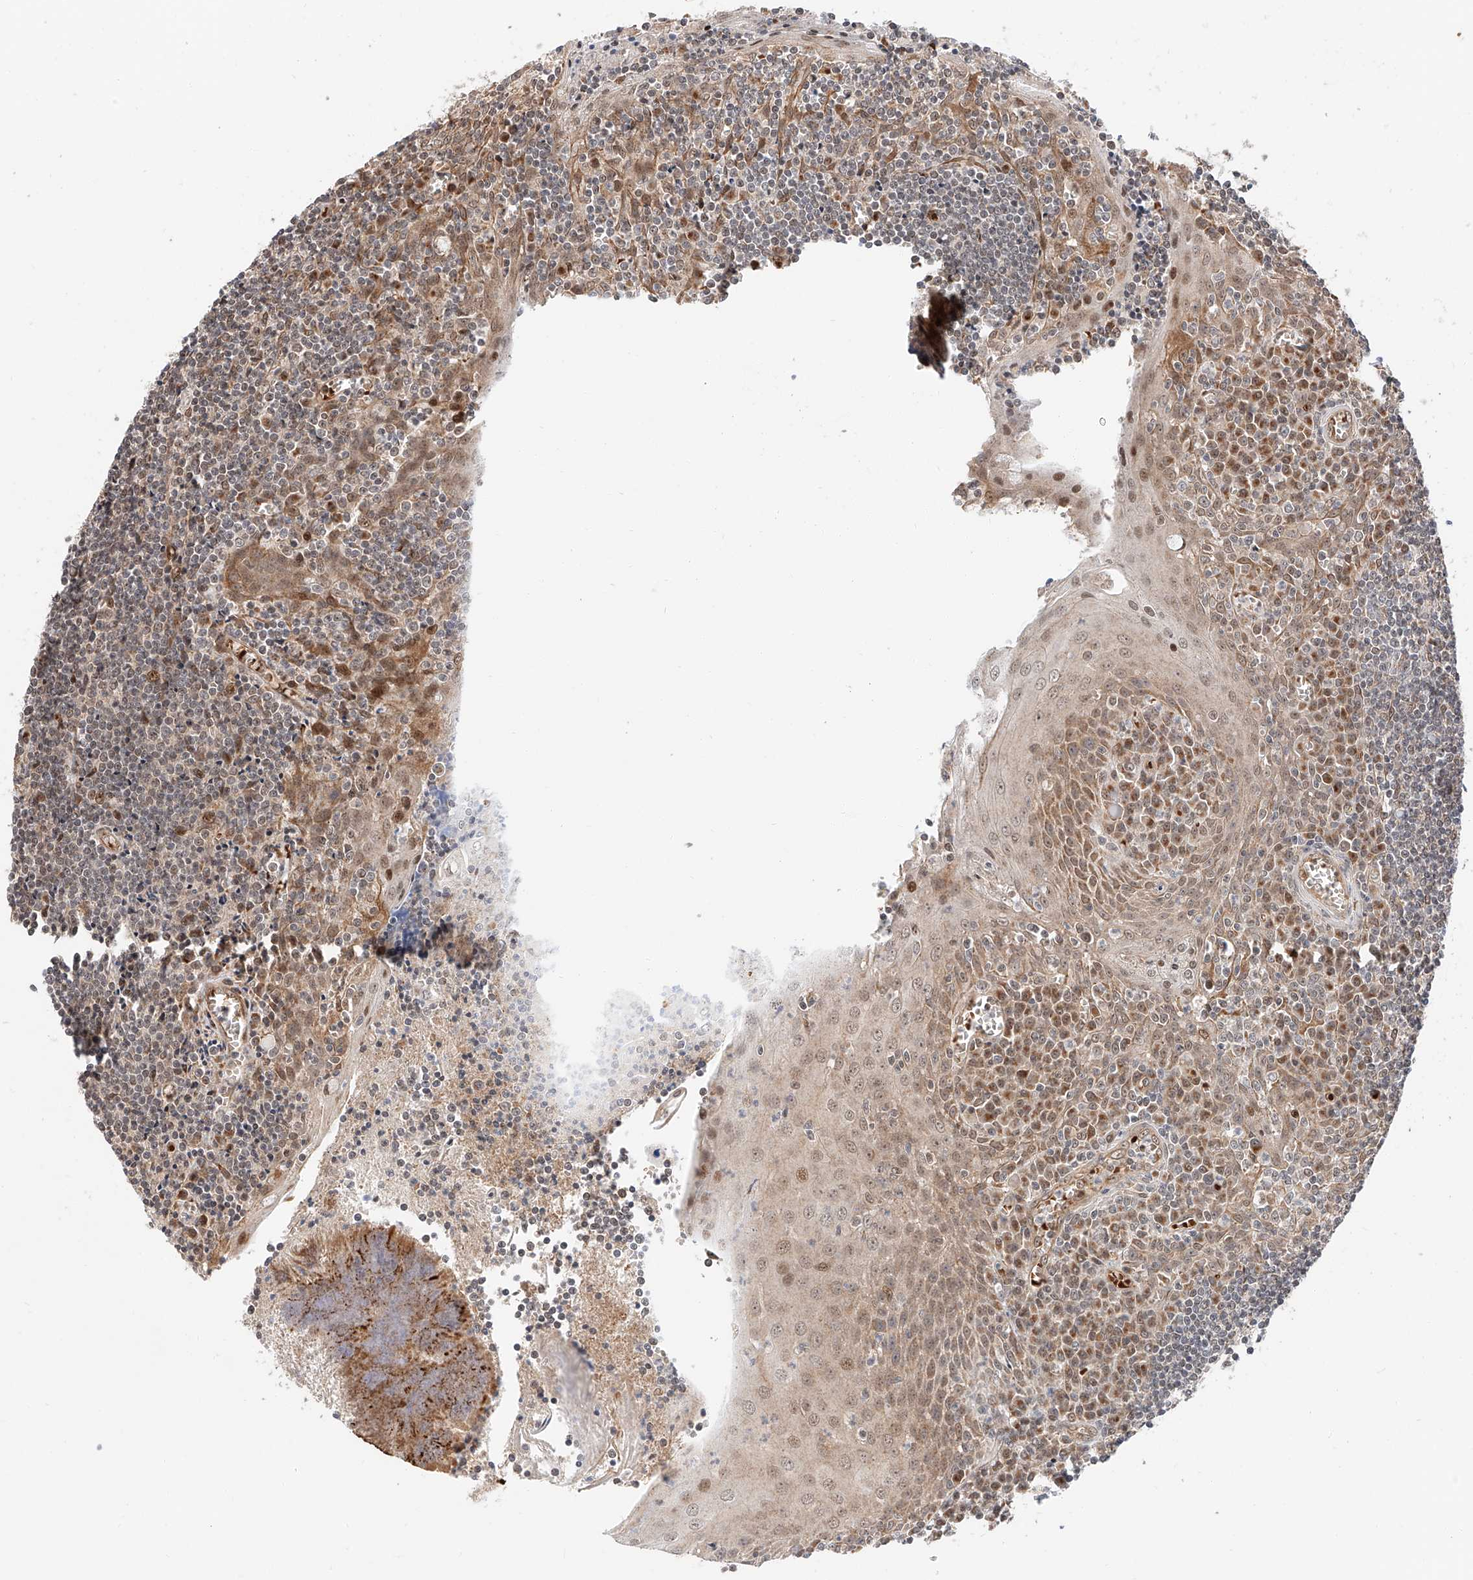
{"staining": {"intensity": "moderate", "quantity": "<25%", "location": "cytoplasmic/membranous,nuclear"}, "tissue": "tonsil", "cell_type": "Germinal center cells", "image_type": "normal", "snomed": [{"axis": "morphology", "description": "Normal tissue, NOS"}, {"axis": "topography", "description": "Tonsil"}], "caption": "Normal tonsil demonstrates moderate cytoplasmic/membranous,nuclear expression in about <25% of germinal center cells, visualized by immunohistochemistry.", "gene": "THTPA", "patient": {"sex": "male", "age": 27}}